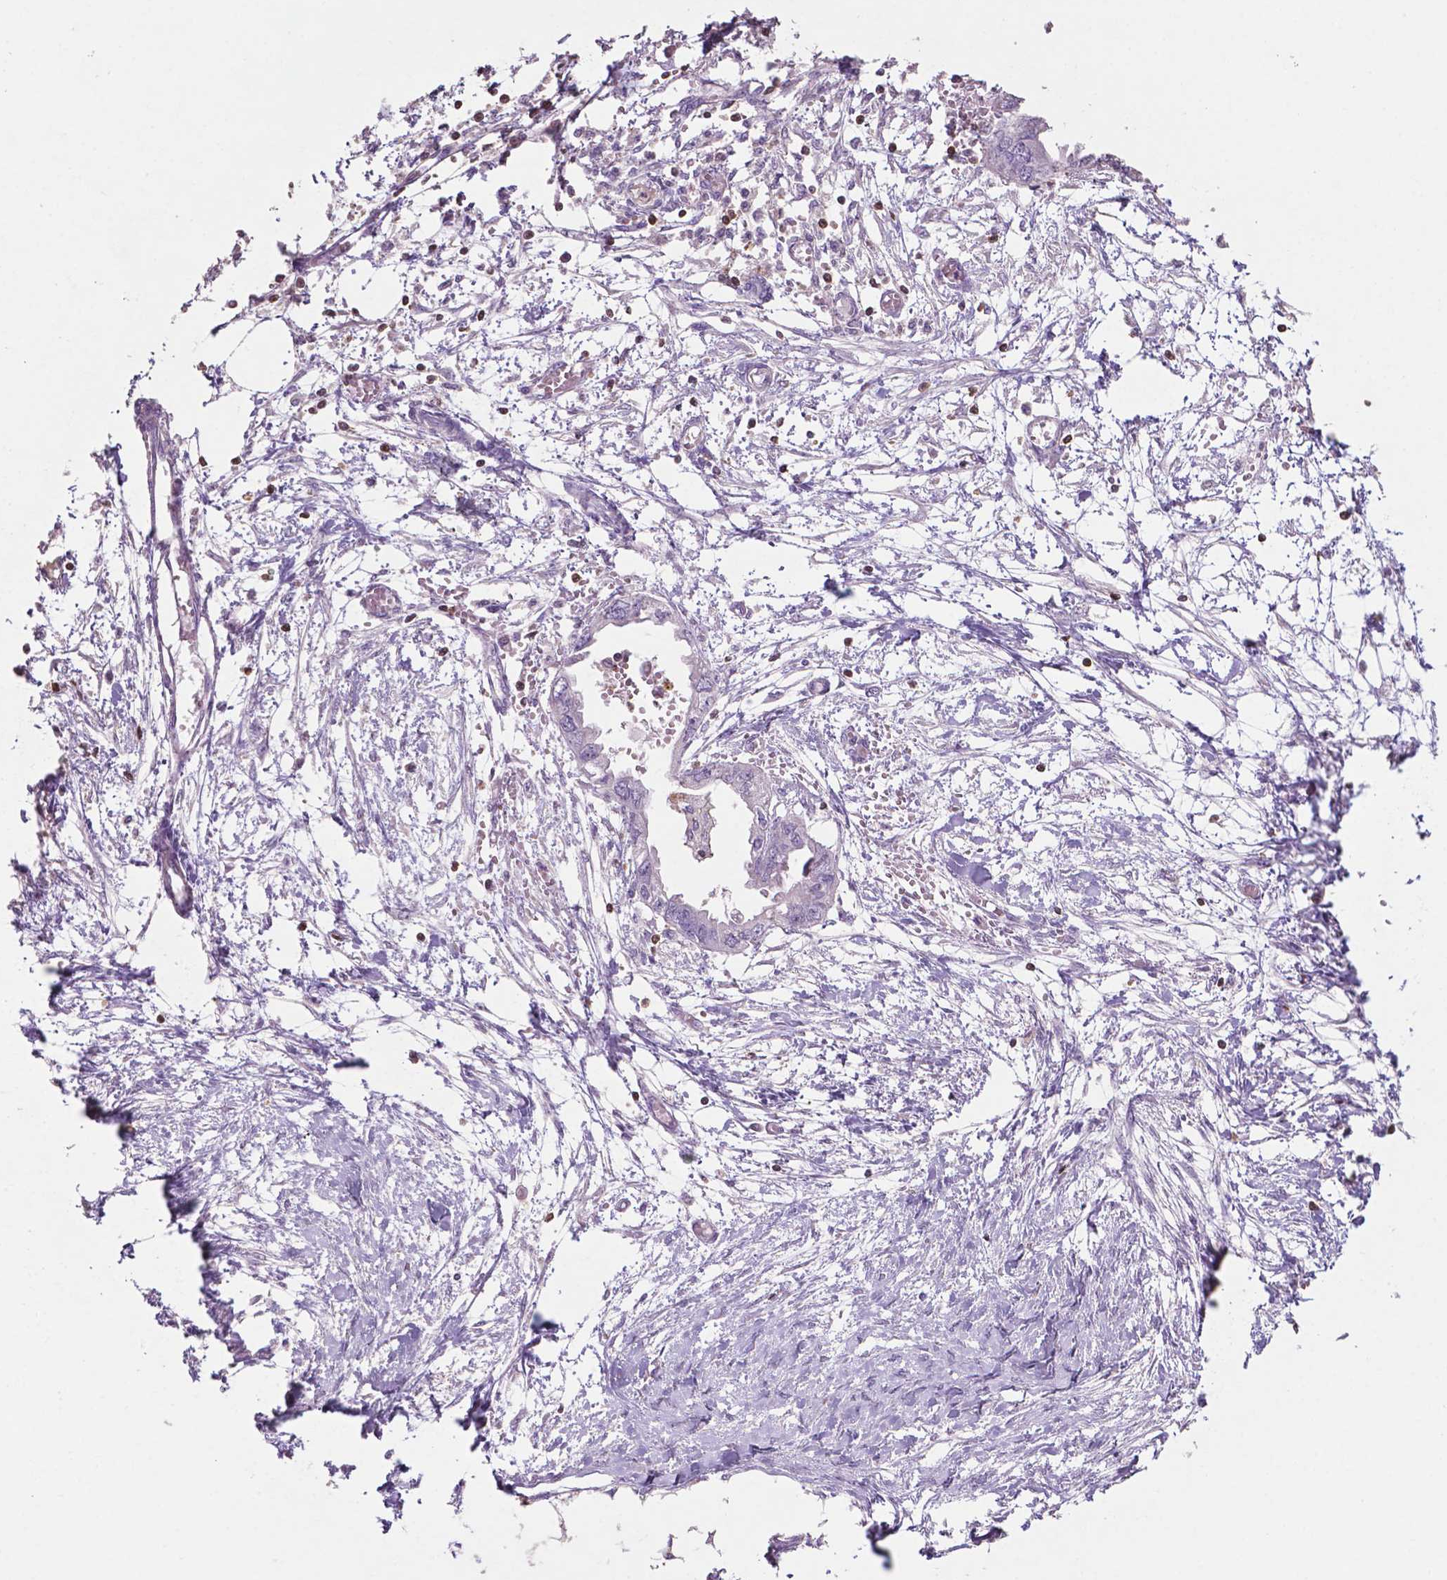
{"staining": {"intensity": "negative", "quantity": "none", "location": "none"}, "tissue": "endometrial cancer", "cell_type": "Tumor cells", "image_type": "cancer", "snomed": [{"axis": "morphology", "description": "Adenocarcinoma, NOS"}, {"axis": "morphology", "description": "Adenocarcinoma, metastatic, NOS"}, {"axis": "topography", "description": "Adipose tissue"}, {"axis": "topography", "description": "Endometrium"}], "caption": "Immunohistochemistry (IHC) image of neoplastic tissue: human endometrial adenocarcinoma stained with DAB shows no significant protein expression in tumor cells. Brightfield microscopy of immunohistochemistry (IHC) stained with DAB (brown) and hematoxylin (blue), captured at high magnification.", "gene": "TBC1D10C", "patient": {"sex": "female", "age": 67}}